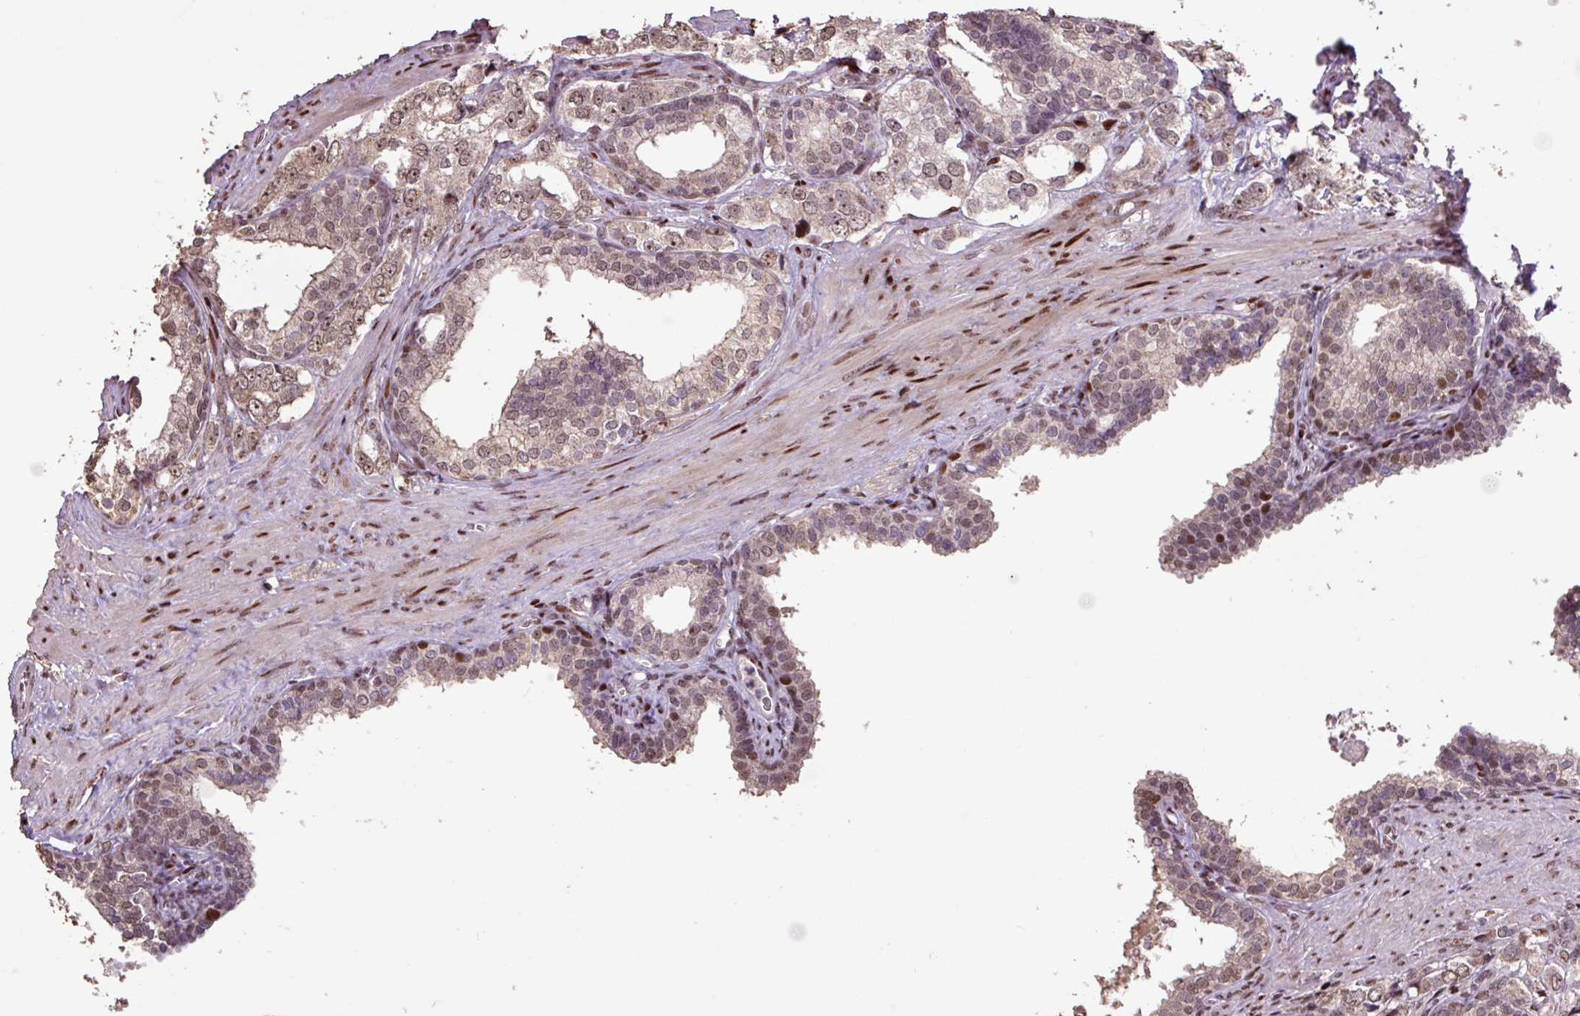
{"staining": {"intensity": "weak", "quantity": "25%-75%", "location": "cytoplasmic/membranous,nuclear"}, "tissue": "prostate cancer", "cell_type": "Tumor cells", "image_type": "cancer", "snomed": [{"axis": "morphology", "description": "Adenocarcinoma, High grade"}, {"axis": "topography", "description": "Prostate"}], "caption": "DAB immunohistochemical staining of human prostate high-grade adenocarcinoma shows weak cytoplasmic/membranous and nuclear protein staining in about 25%-75% of tumor cells. The staining was performed using DAB (3,3'-diaminobenzidine) to visualize the protein expression in brown, while the nuclei were stained in blue with hematoxylin (Magnification: 20x).", "gene": "ZNF709", "patient": {"sex": "male", "age": 66}}